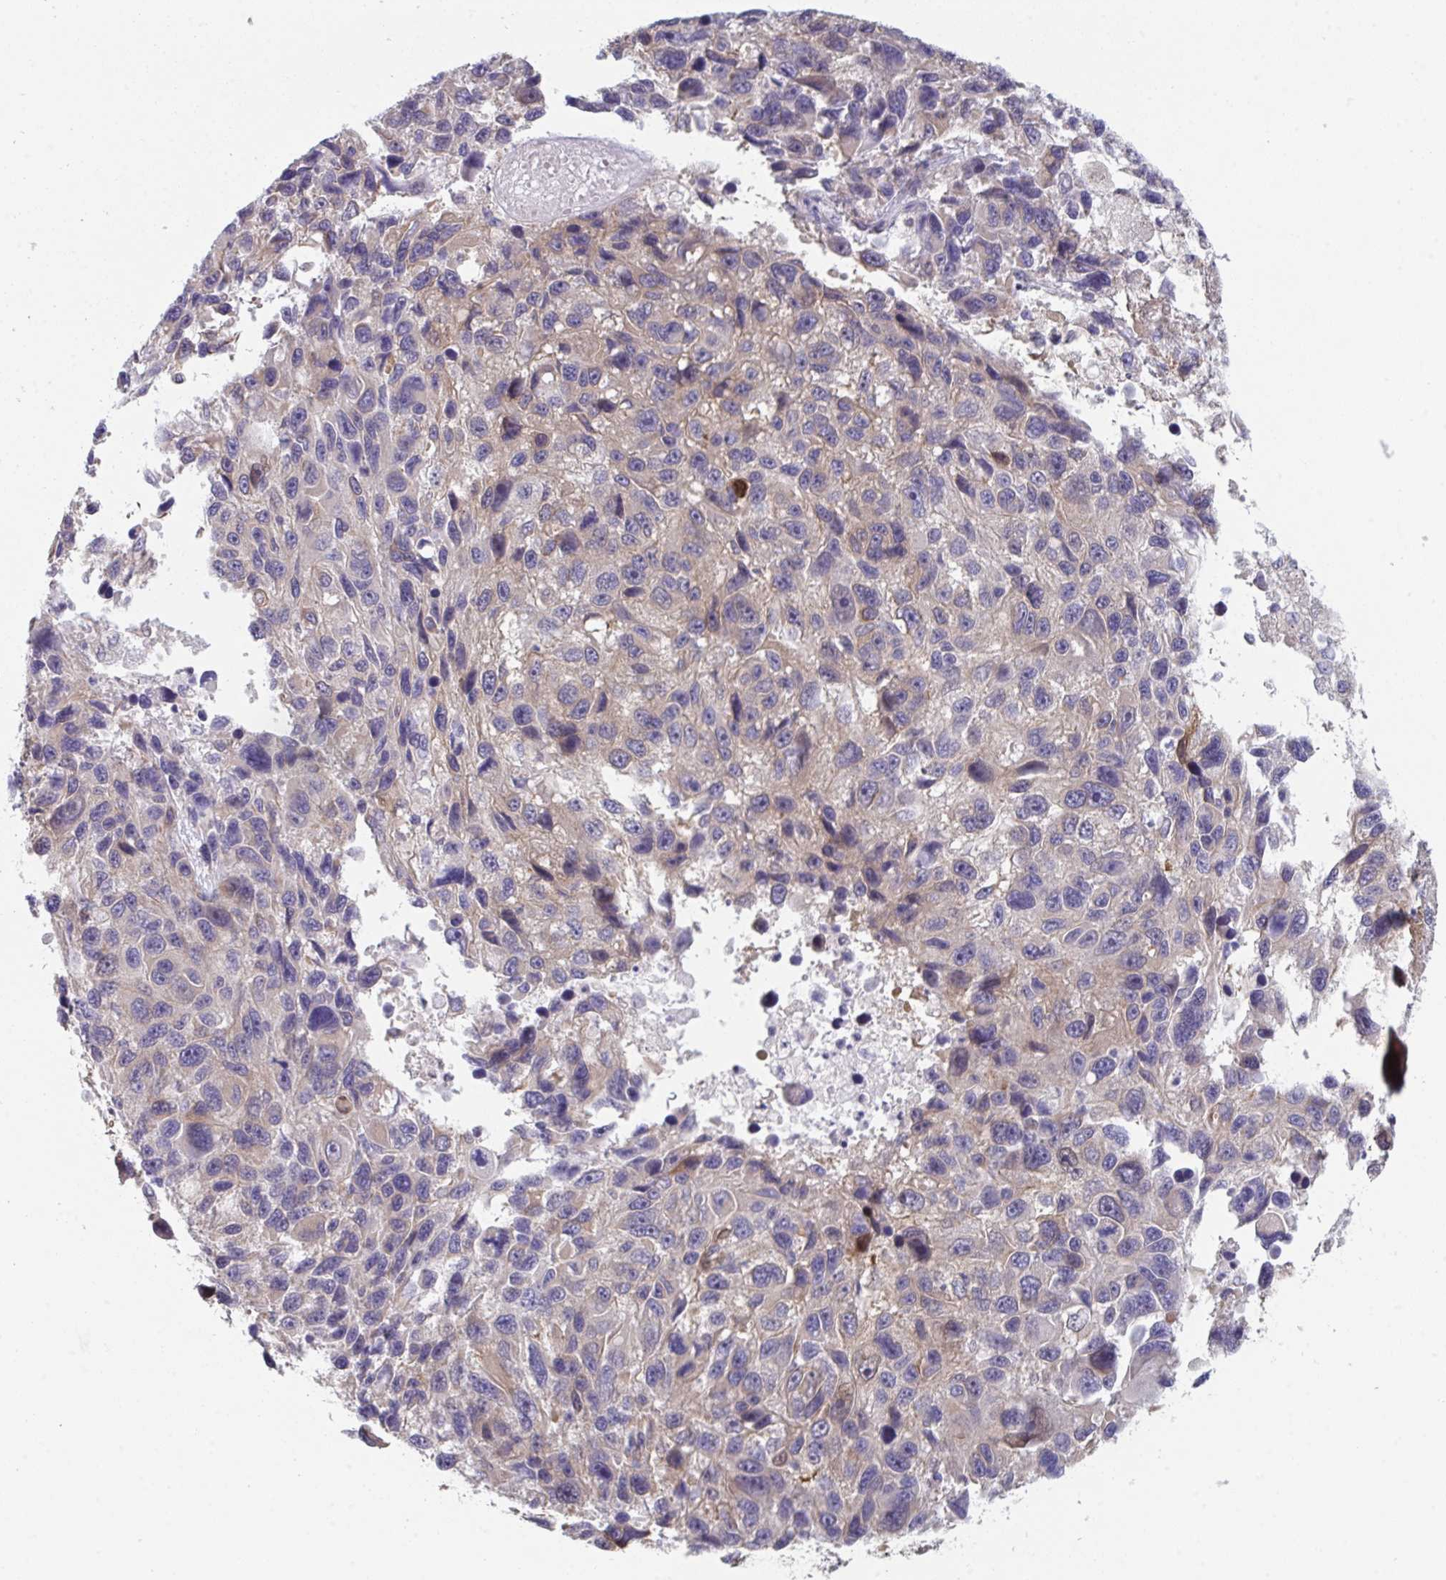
{"staining": {"intensity": "weak", "quantity": "<25%", "location": "cytoplasmic/membranous"}, "tissue": "melanoma", "cell_type": "Tumor cells", "image_type": "cancer", "snomed": [{"axis": "morphology", "description": "Malignant melanoma, NOS"}, {"axis": "topography", "description": "Skin"}], "caption": "High power microscopy image of an immunohistochemistry histopathology image of melanoma, revealing no significant staining in tumor cells.", "gene": "PTPRD", "patient": {"sex": "male", "age": 53}}